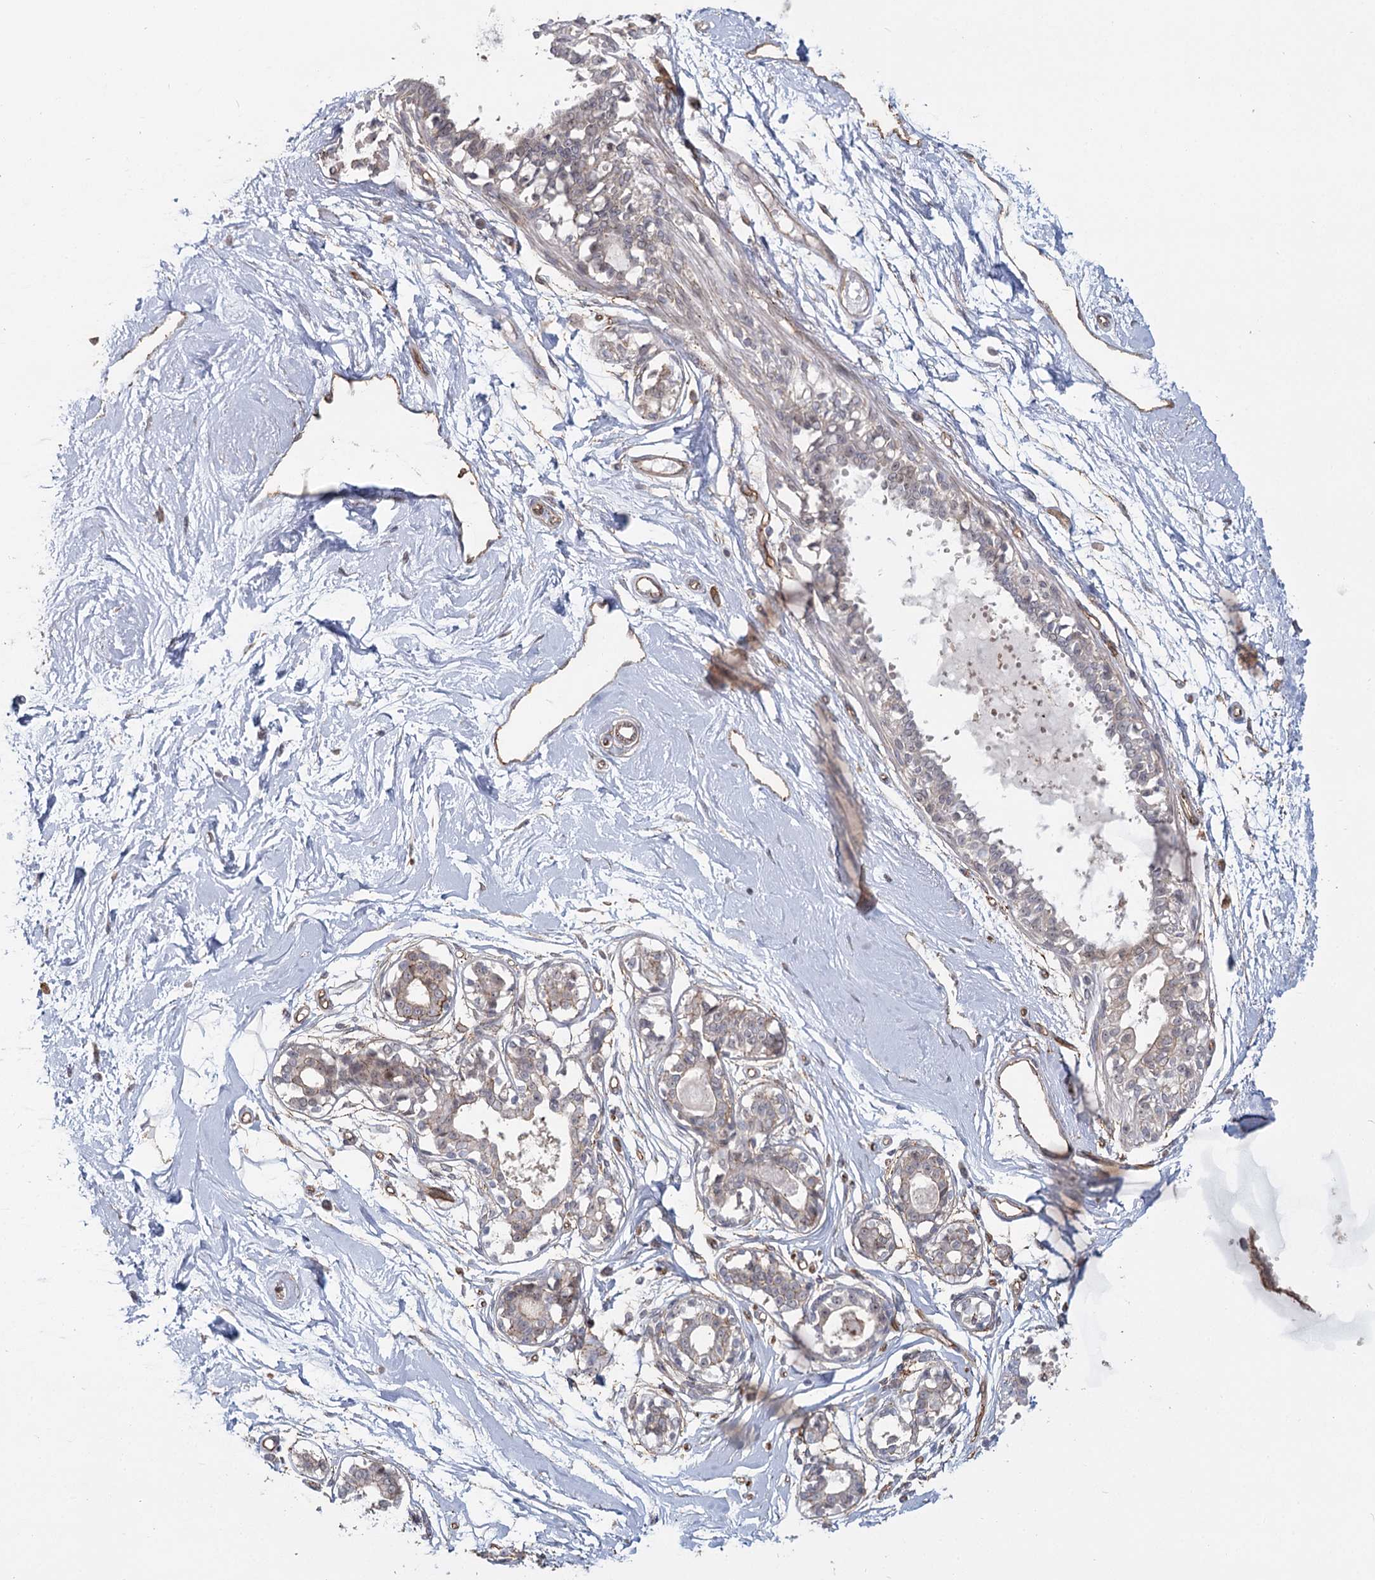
{"staining": {"intensity": "negative", "quantity": "none", "location": "none"}, "tissue": "breast", "cell_type": "Adipocytes", "image_type": "normal", "snomed": [{"axis": "morphology", "description": "Normal tissue, NOS"}, {"axis": "topography", "description": "Breast"}], "caption": "Adipocytes are negative for protein expression in normal human breast. (DAB immunohistochemistry (IHC), high magnification).", "gene": "RPP14", "patient": {"sex": "female", "age": 45}}